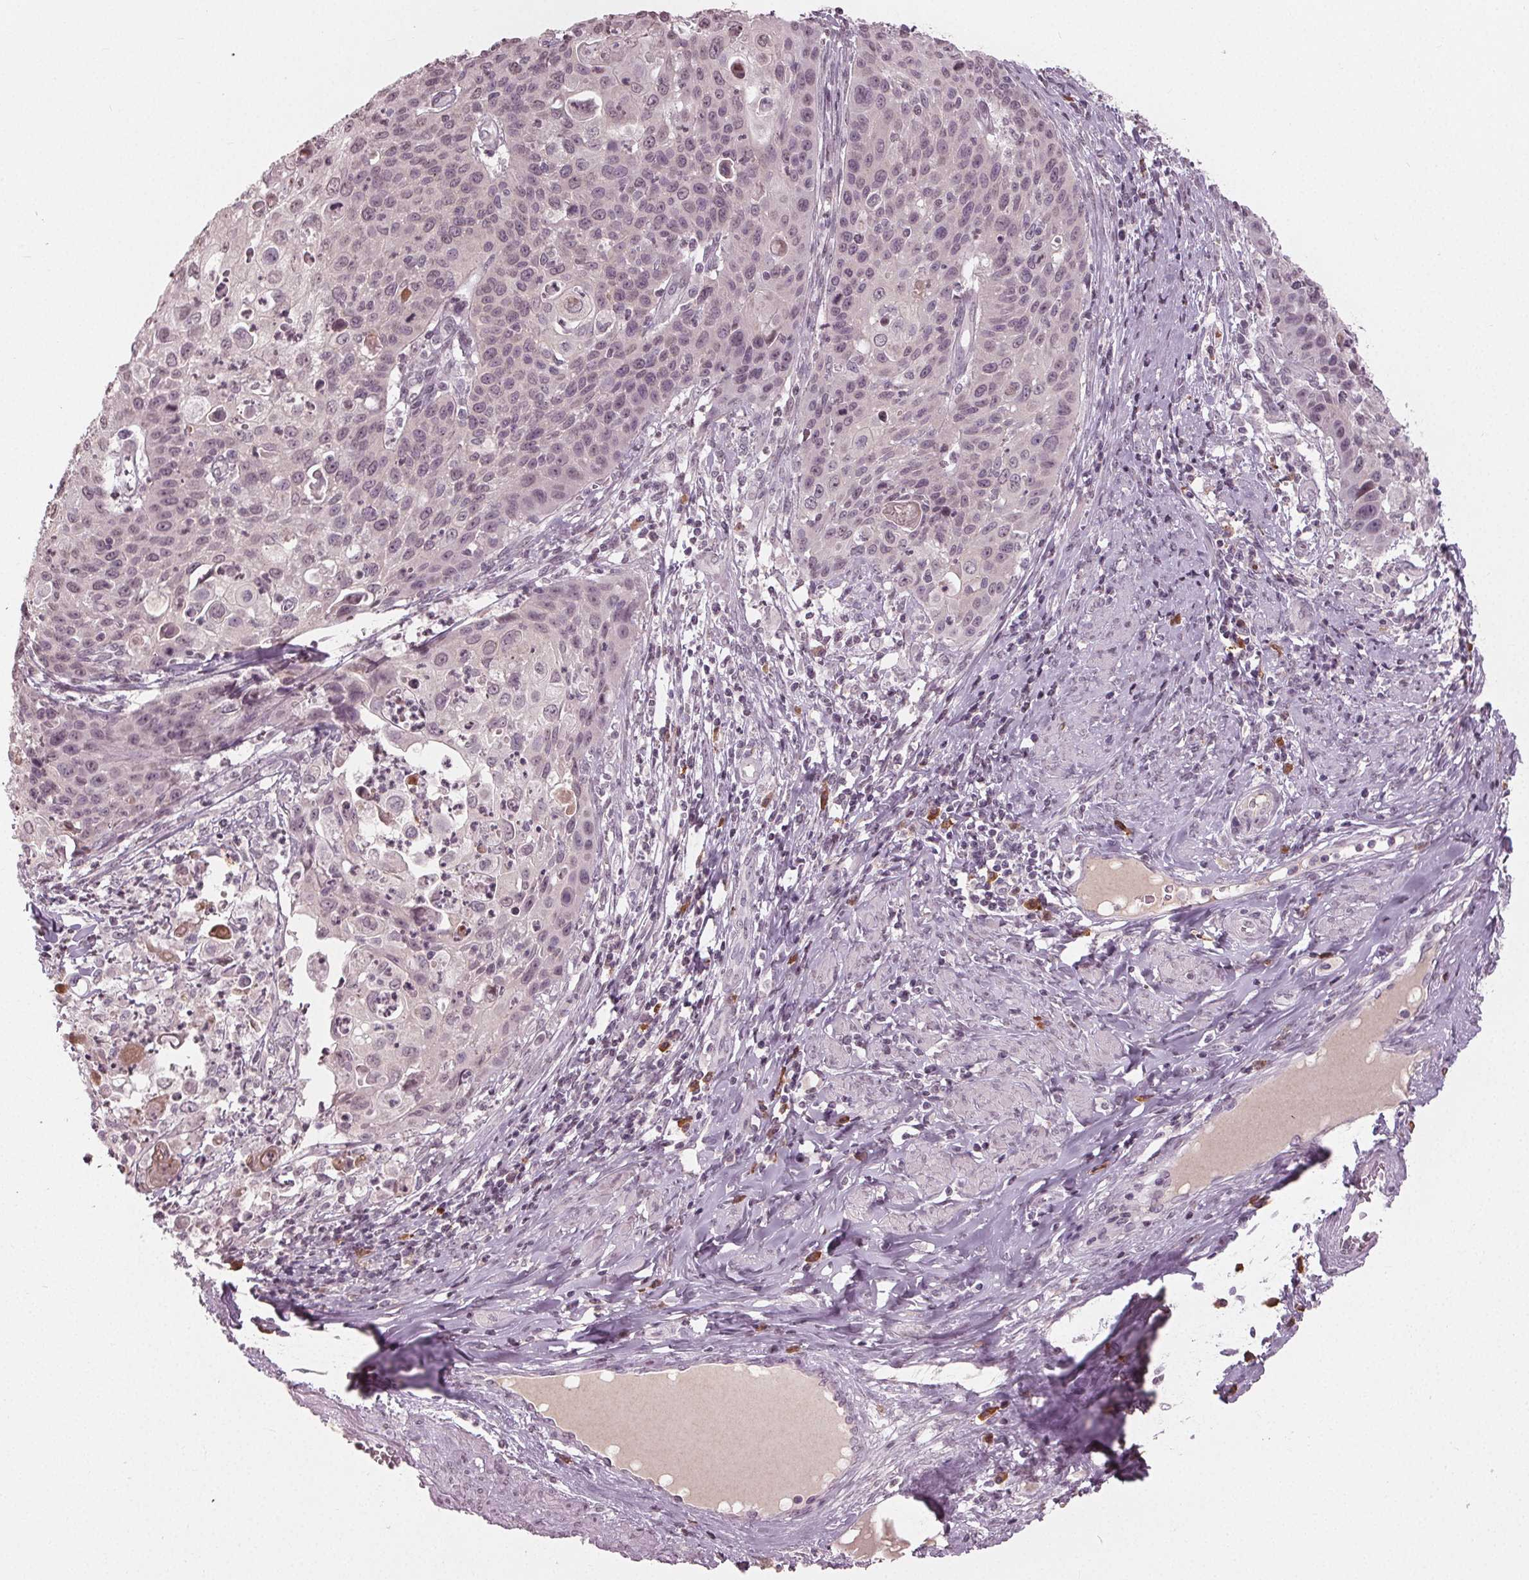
{"staining": {"intensity": "negative", "quantity": "none", "location": "none"}, "tissue": "cervical cancer", "cell_type": "Tumor cells", "image_type": "cancer", "snomed": [{"axis": "morphology", "description": "Squamous cell carcinoma, NOS"}, {"axis": "topography", "description": "Cervix"}], "caption": "The immunohistochemistry photomicrograph has no significant staining in tumor cells of squamous cell carcinoma (cervical) tissue.", "gene": "CXCL16", "patient": {"sex": "female", "age": 65}}